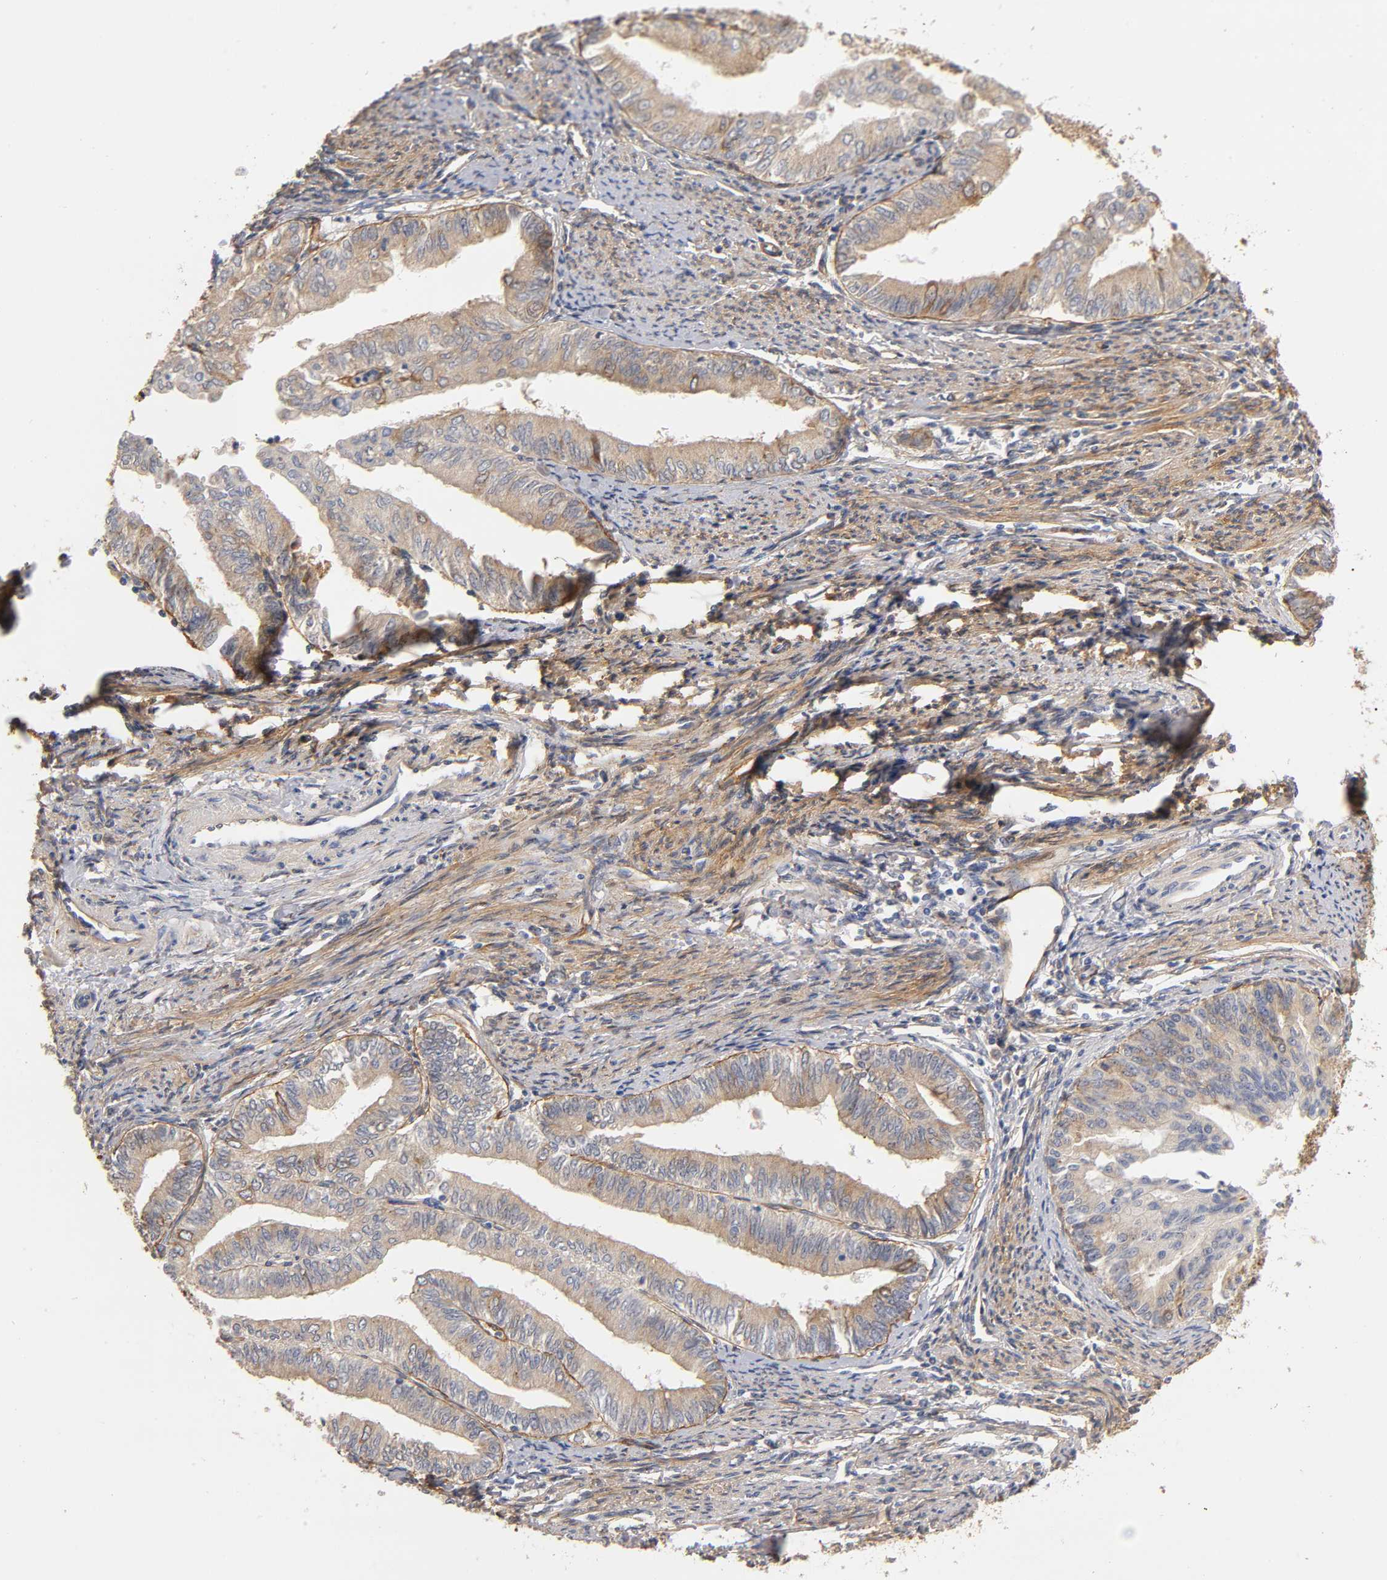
{"staining": {"intensity": "weak", "quantity": ">75%", "location": "cytoplasmic/membranous"}, "tissue": "endometrial cancer", "cell_type": "Tumor cells", "image_type": "cancer", "snomed": [{"axis": "morphology", "description": "Adenocarcinoma, NOS"}, {"axis": "topography", "description": "Endometrium"}], "caption": "A brown stain shows weak cytoplasmic/membranous positivity of a protein in adenocarcinoma (endometrial) tumor cells.", "gene": "LAMB1", "patient": {"sex": "female", "age": 66}}